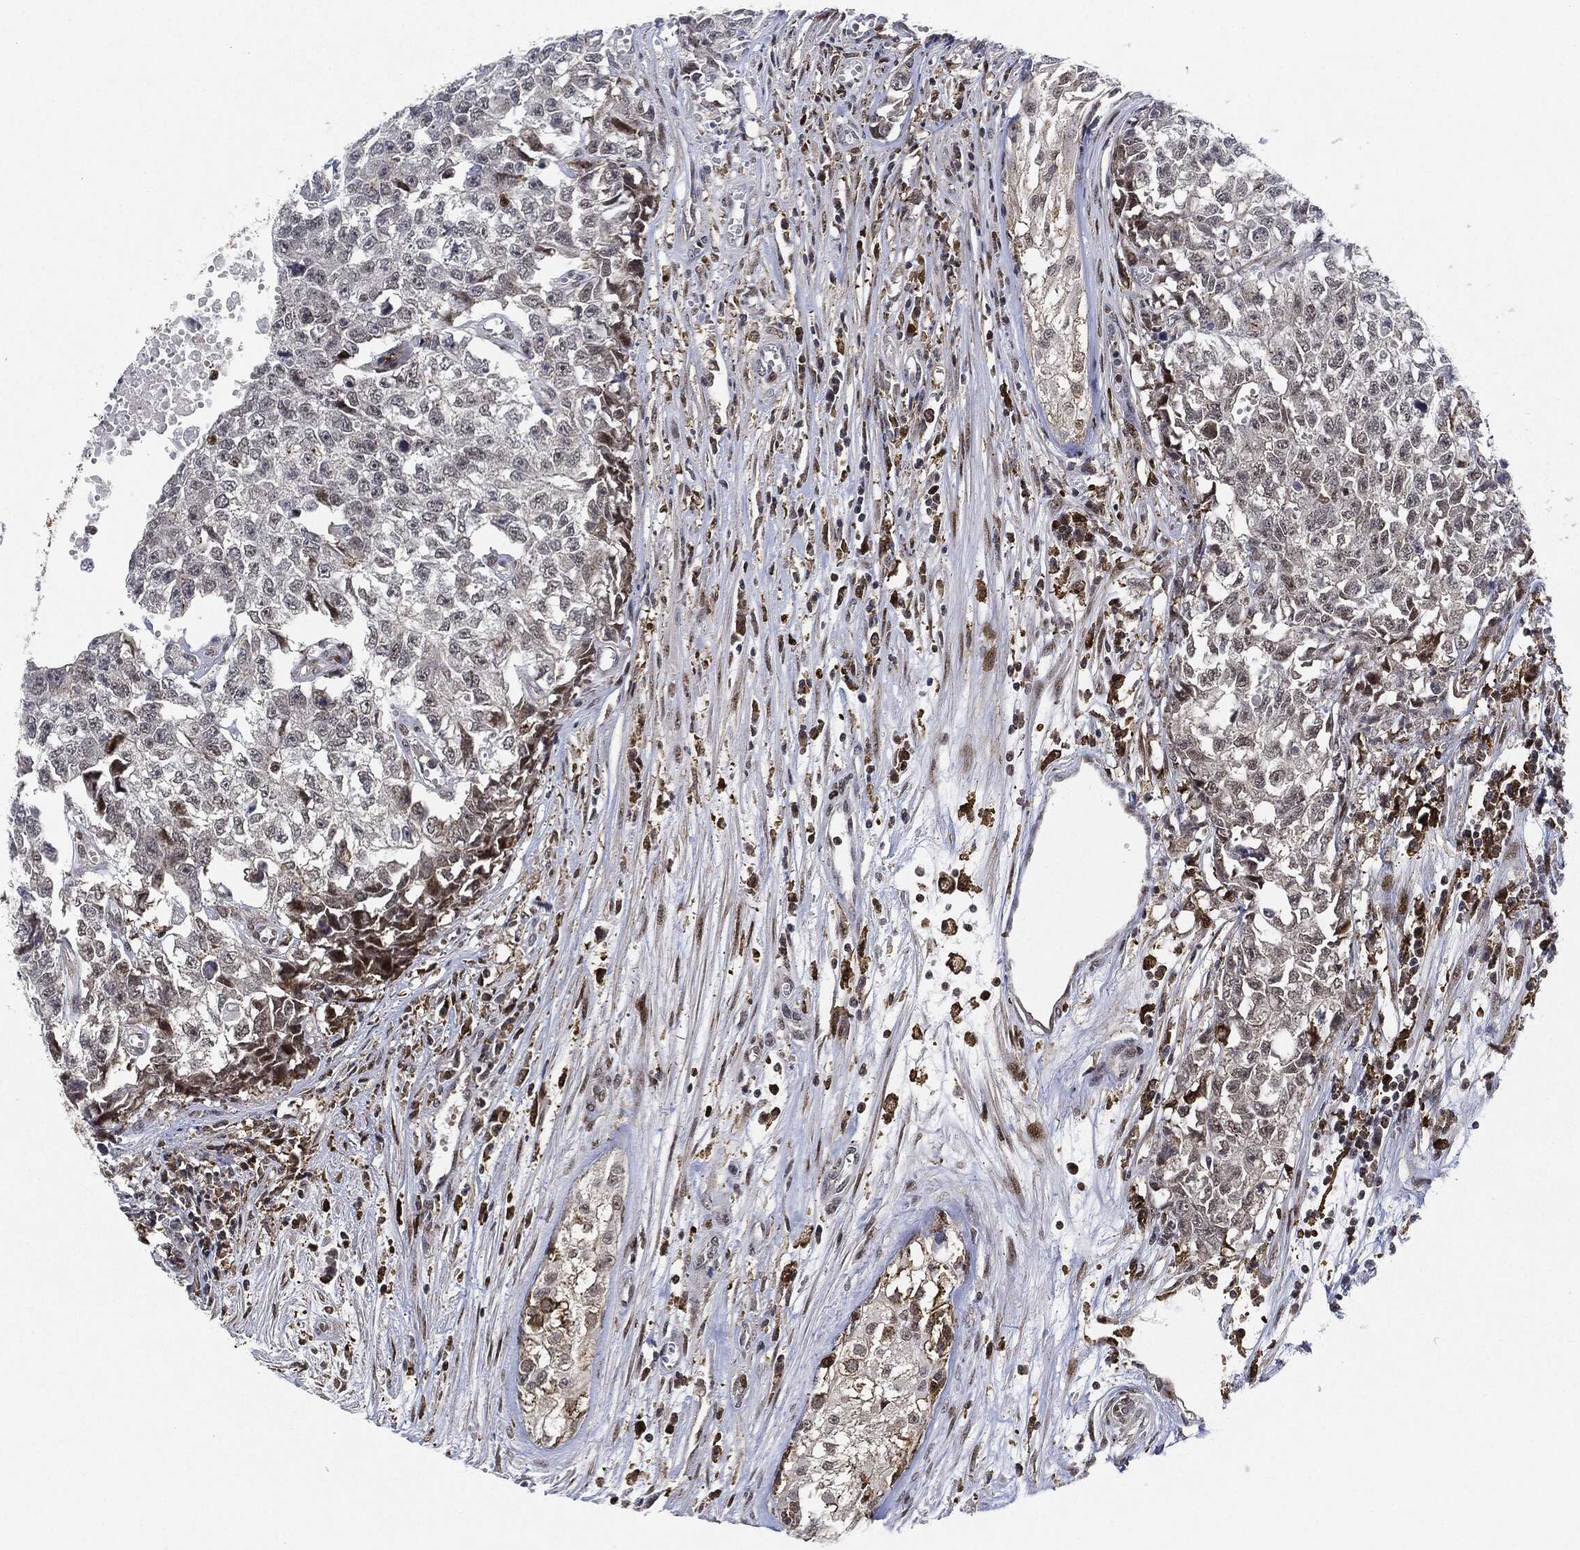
{"staining": {"intensity": "negative", "quantity": "none", "location": "none"}, "tissue": "testis cancer", "cell_type": "Tumor cells", "image_type": "cancer", "snomed": [{"axis": "morphology", "description": "Seminoma, NOS"}, {"axis": "morphology", "description": "Carcinoma, Embryonal, NOS"}, {"axis": "topography", "description": "Testis"}], "caption": "Embryonal carcinoma (testis) was stained to show a protein in brown. There is no significant staining in tumor cells.", "gene": "NANOS3", "patient": {"sex": "male", "age": 22}}